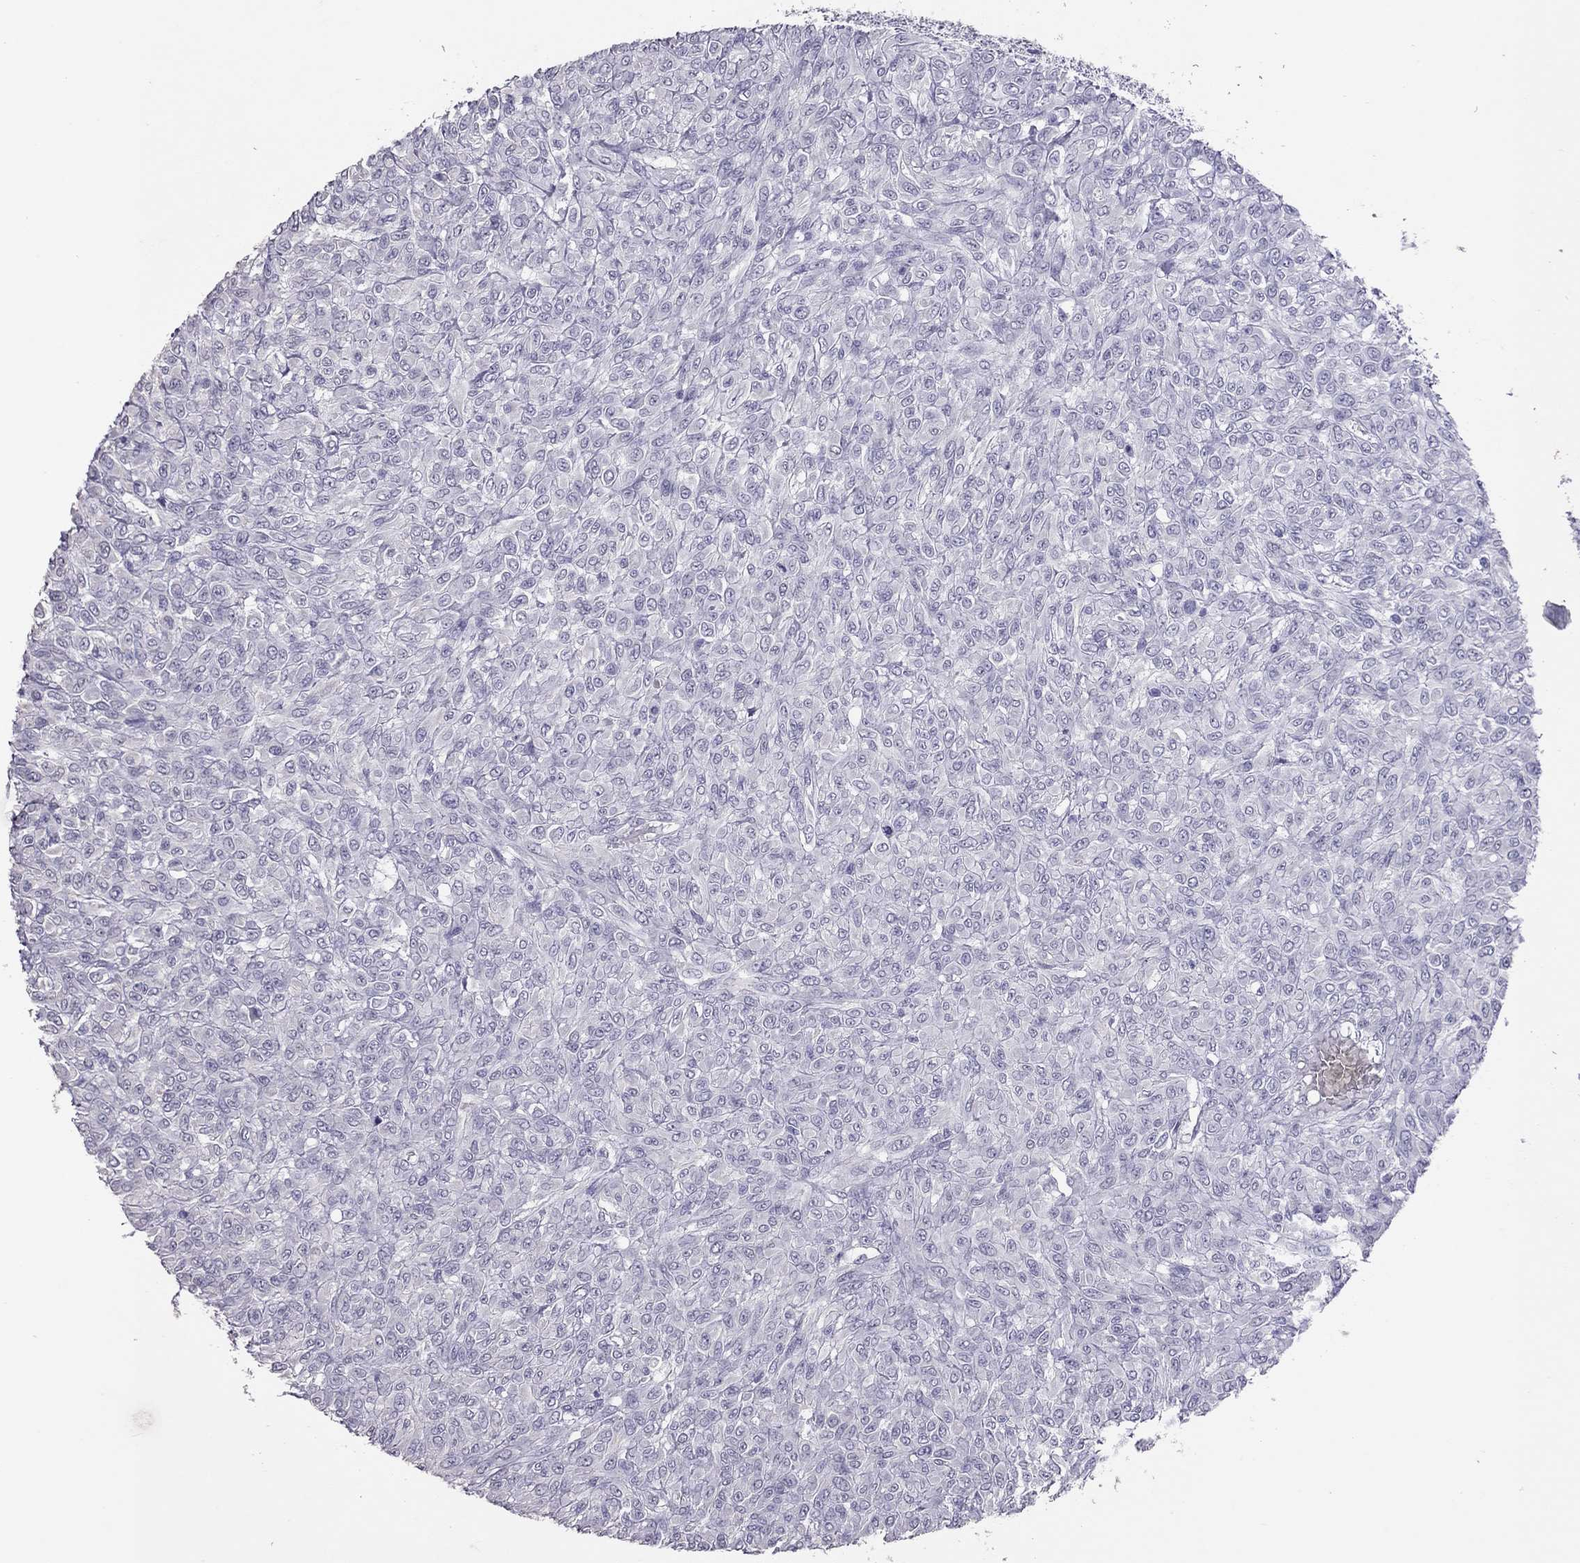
{"staining": {"intensity": "negative", "quantity": "none", "location": "none"}, "tissue": "renal cancer", "cell_type": "Tumor cells", "image_type": "cancer", "snomed": [{"axis": "morphology", "description": "Adenocarcinoma, NOS"}, {"axis": "topography", "description": "Kidney"}], "caption": "Immunohistochemical staining of human adenocarcinoma (renal) exhibits no significant positivity in tumor cells. (Brightfield microscopy of DAB immunohistochemistry (IHC) at high magnification).", "gene": "PSMB11", "patient": {"sex": "male", "age": 58}}